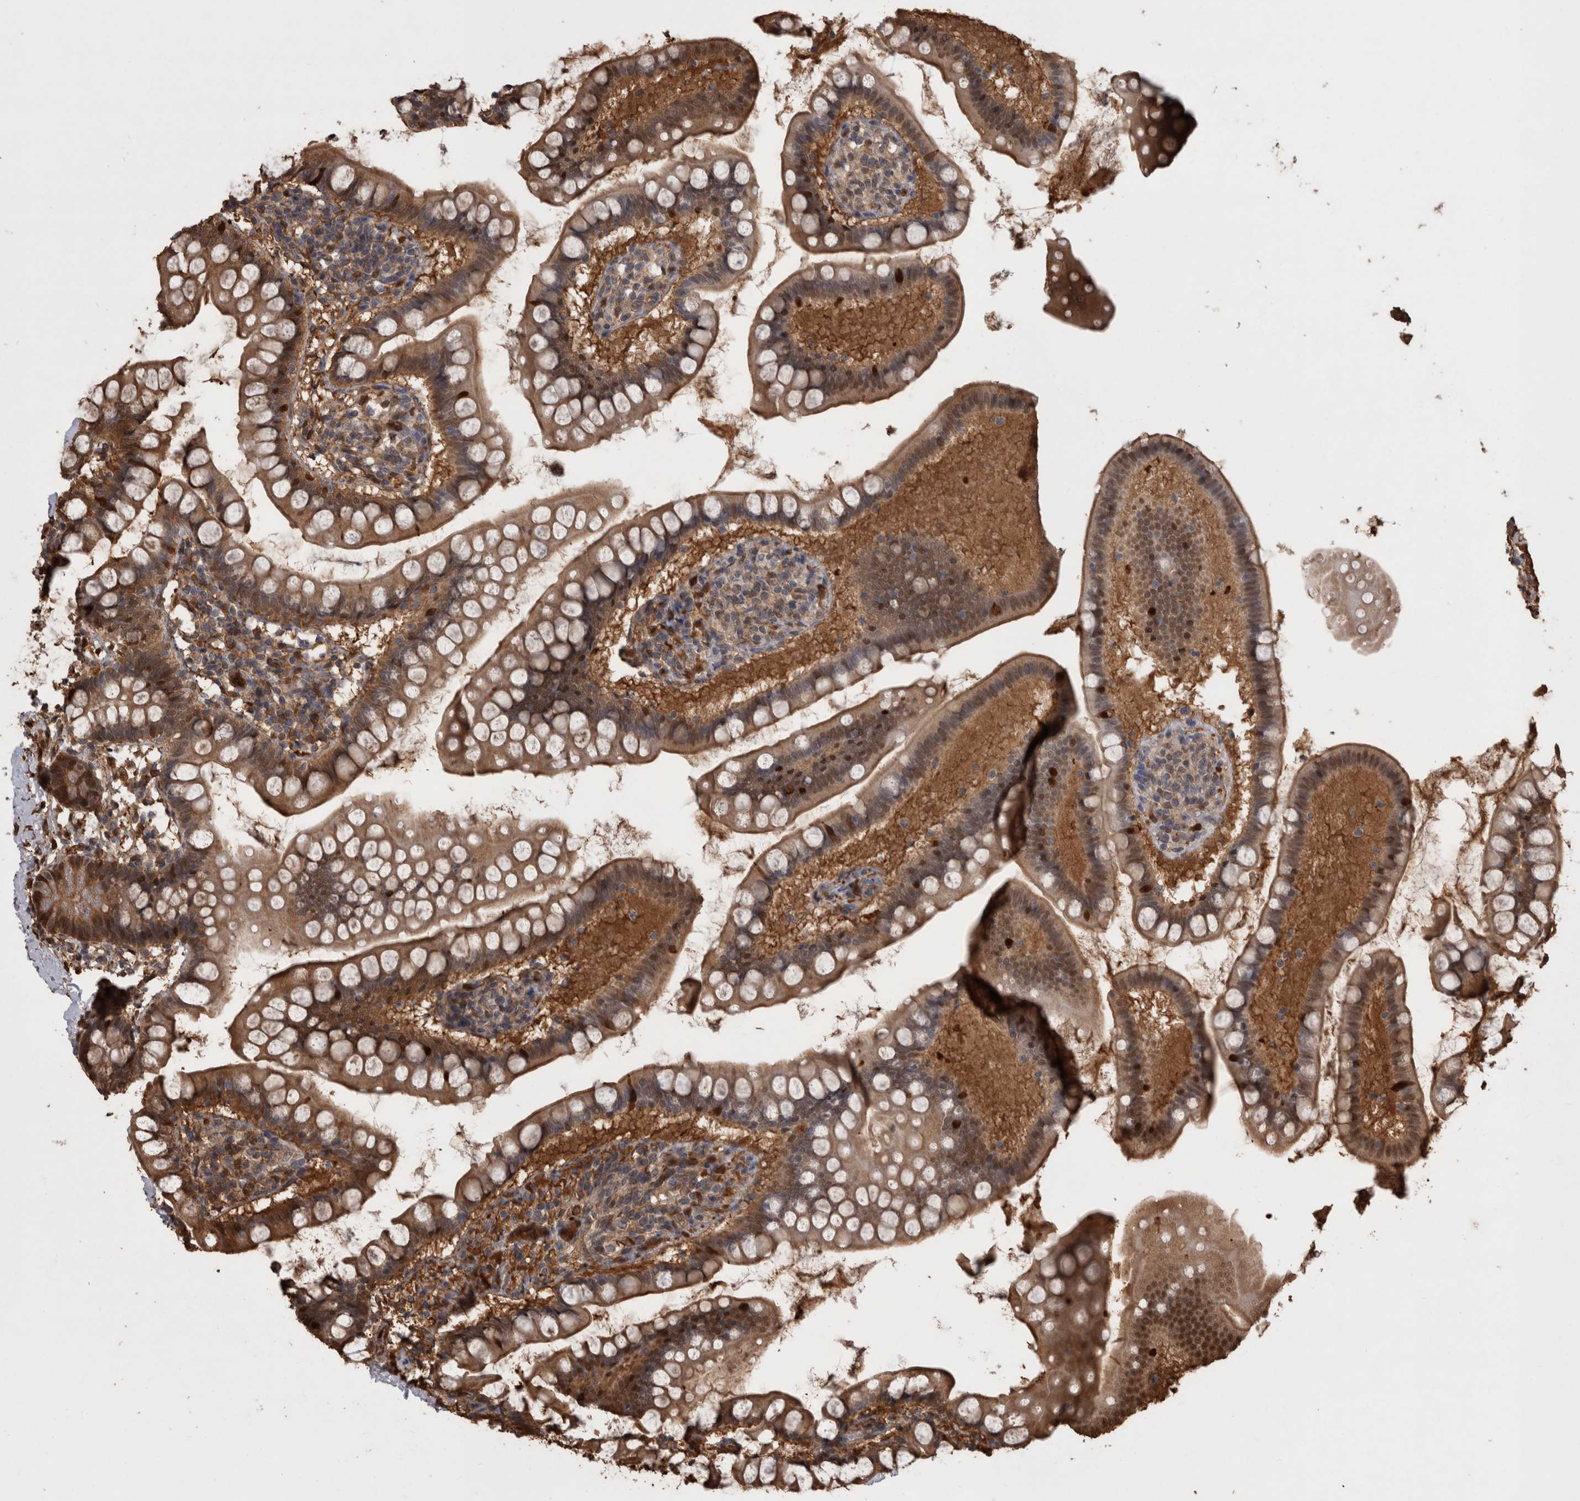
{"staining": {"intensity": "strong", "quantity": ">75%", "location": "cytoplasmic/membranous,nuclear"}, "tissue": "small intestine", "cell_type": "Glandular cells", "image_type": "normal", "snomed": [{"axis": "morphology", "description": "Normal tissue, NOS"}, {"axis": "topography", "description": "Small intestine"}], "caption": "DAB immunohistochemical staining of benign small intestine exhibits strong cytoplasmic/membranous,nuclear protein positivity in about >75% of glandular cells.", "gene": "LXN", "patient": {"sex": "female", "age": 84}}